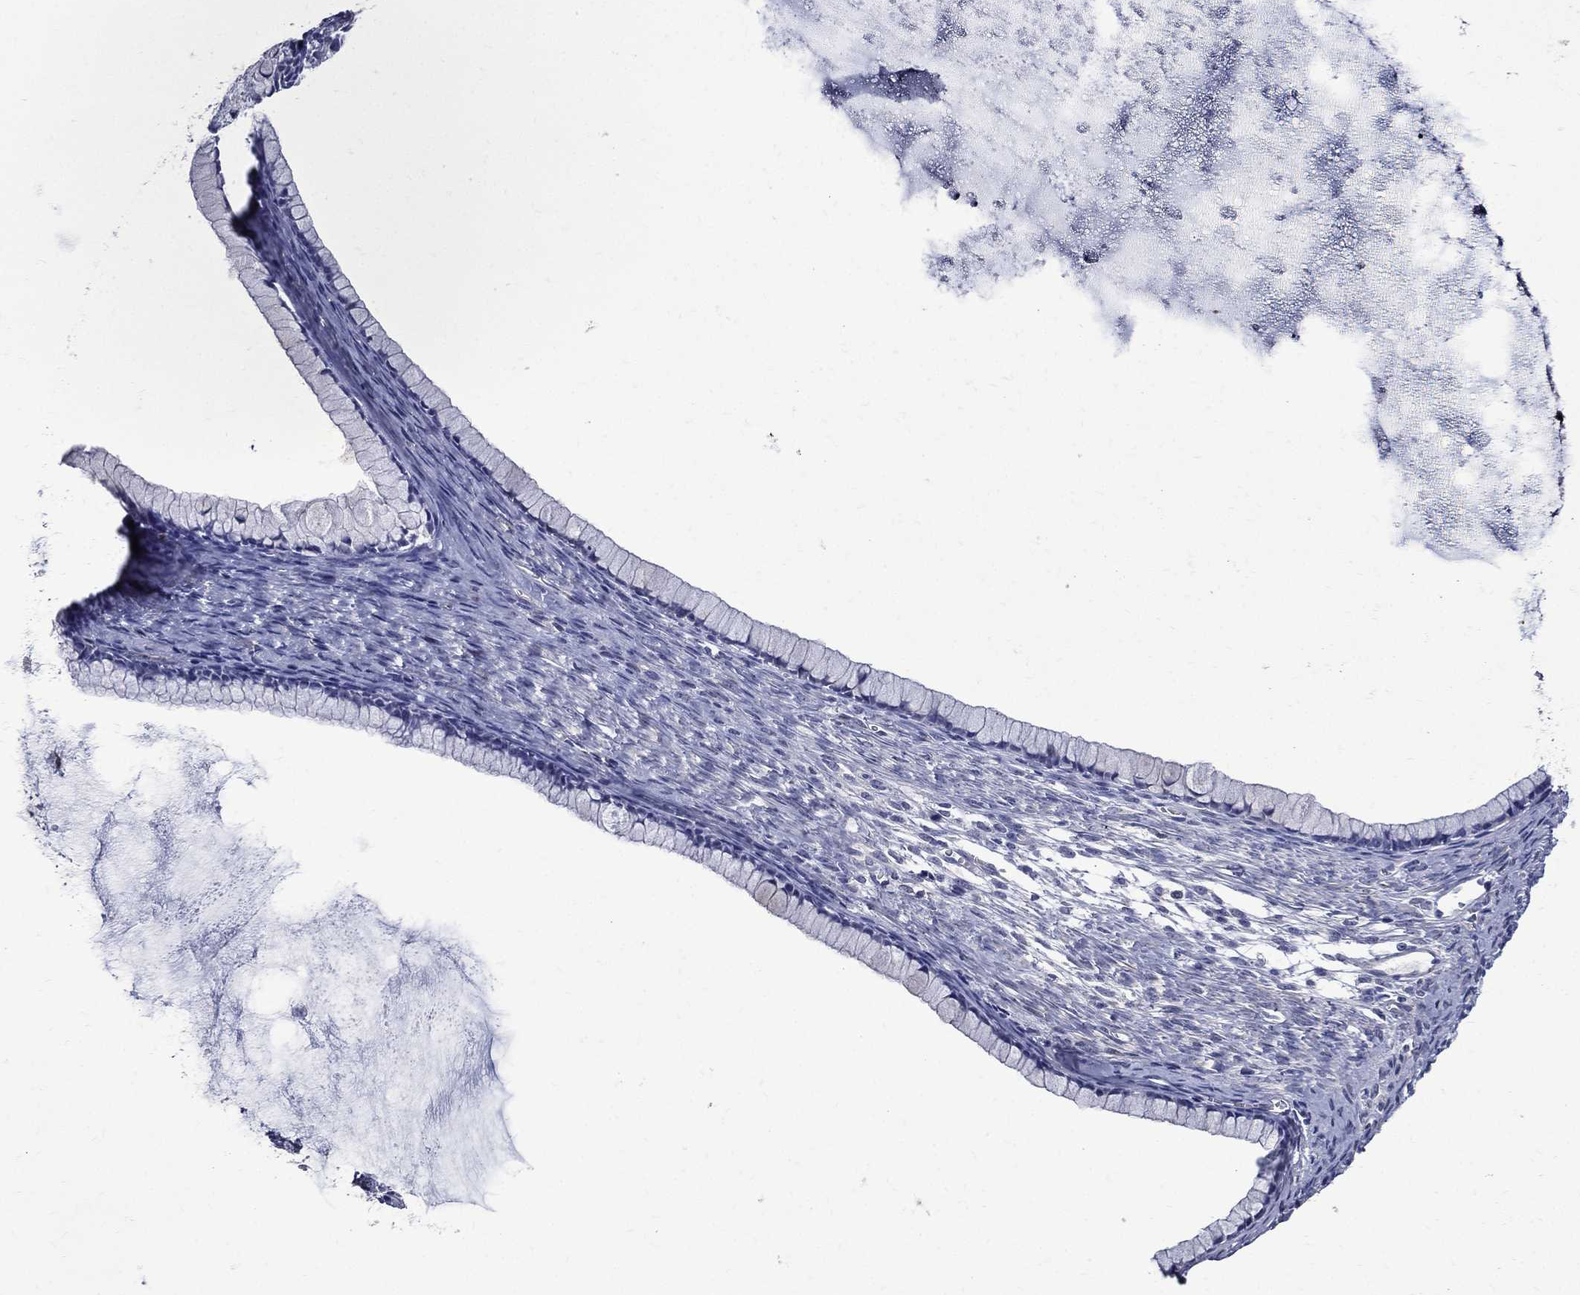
{"staining": {"intensity": "negative", "quantity": "none", "location": "none"}, "tissue": "ovarian cancer", "cell_type": "Tumor cells", "image_type": "cancer", "snomed": [{"axis": "morphology", "description": "Cystadenocarcinoma, mucinous, NOS"}, {"axis": "topography", "description": "Ovary"}], "caption": "An immunohistochemistry (IHC) image of ovarian cancer is shown. There is no staining in tumor cells of ovarian cancer. Brightfield microscopy of IHC stained with DAB (3,3'-diaminobenzidine) (brown) and hematoxylin (blue), captured at high magnification.", "gene": "GPR171", "patient": {"sex": "female", "age": 41}}